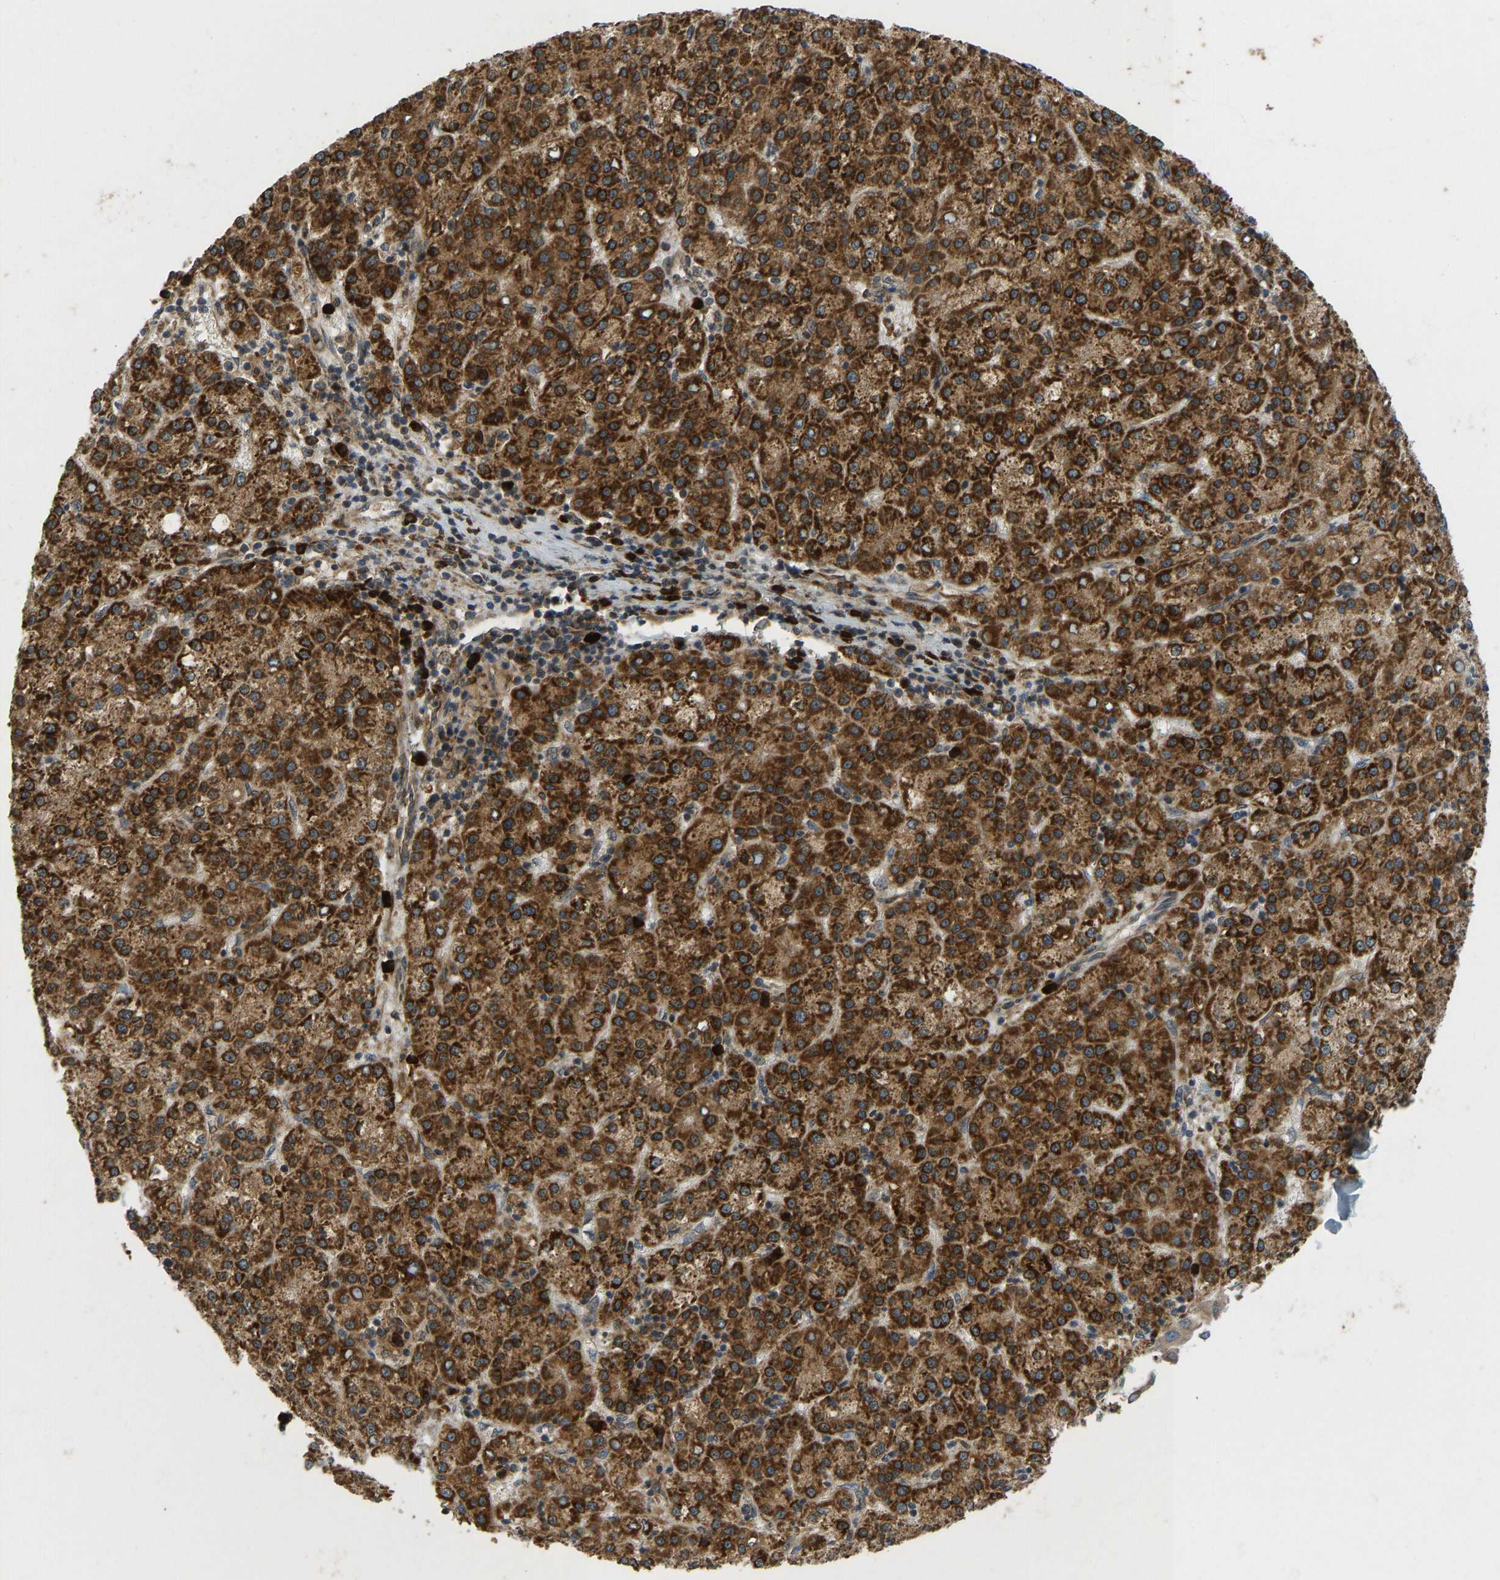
{"staining": {"intensity": "strong", "quantity": ">75%", "location": "cytoplasmic/membranous"}, "tissue": "liver cancer", "cell_type": "Tumor cells", "image_type": "cancer", "snomed": [{"axis": "morphology", "description": "Carcinoma, Hepatocellular, NOS"}, {"axis": "topography", "description": "Liver"}], "caption": "This histopathology image displays immunohistochemistry (IHC) staining of liver cancer (hepatocellular carcinoma), with high strong cytoplasmic/membranous expression in approximately >75% of tumor cells.", "gene": "RPN2", "patient": {"sex": "female", "age": 58}}